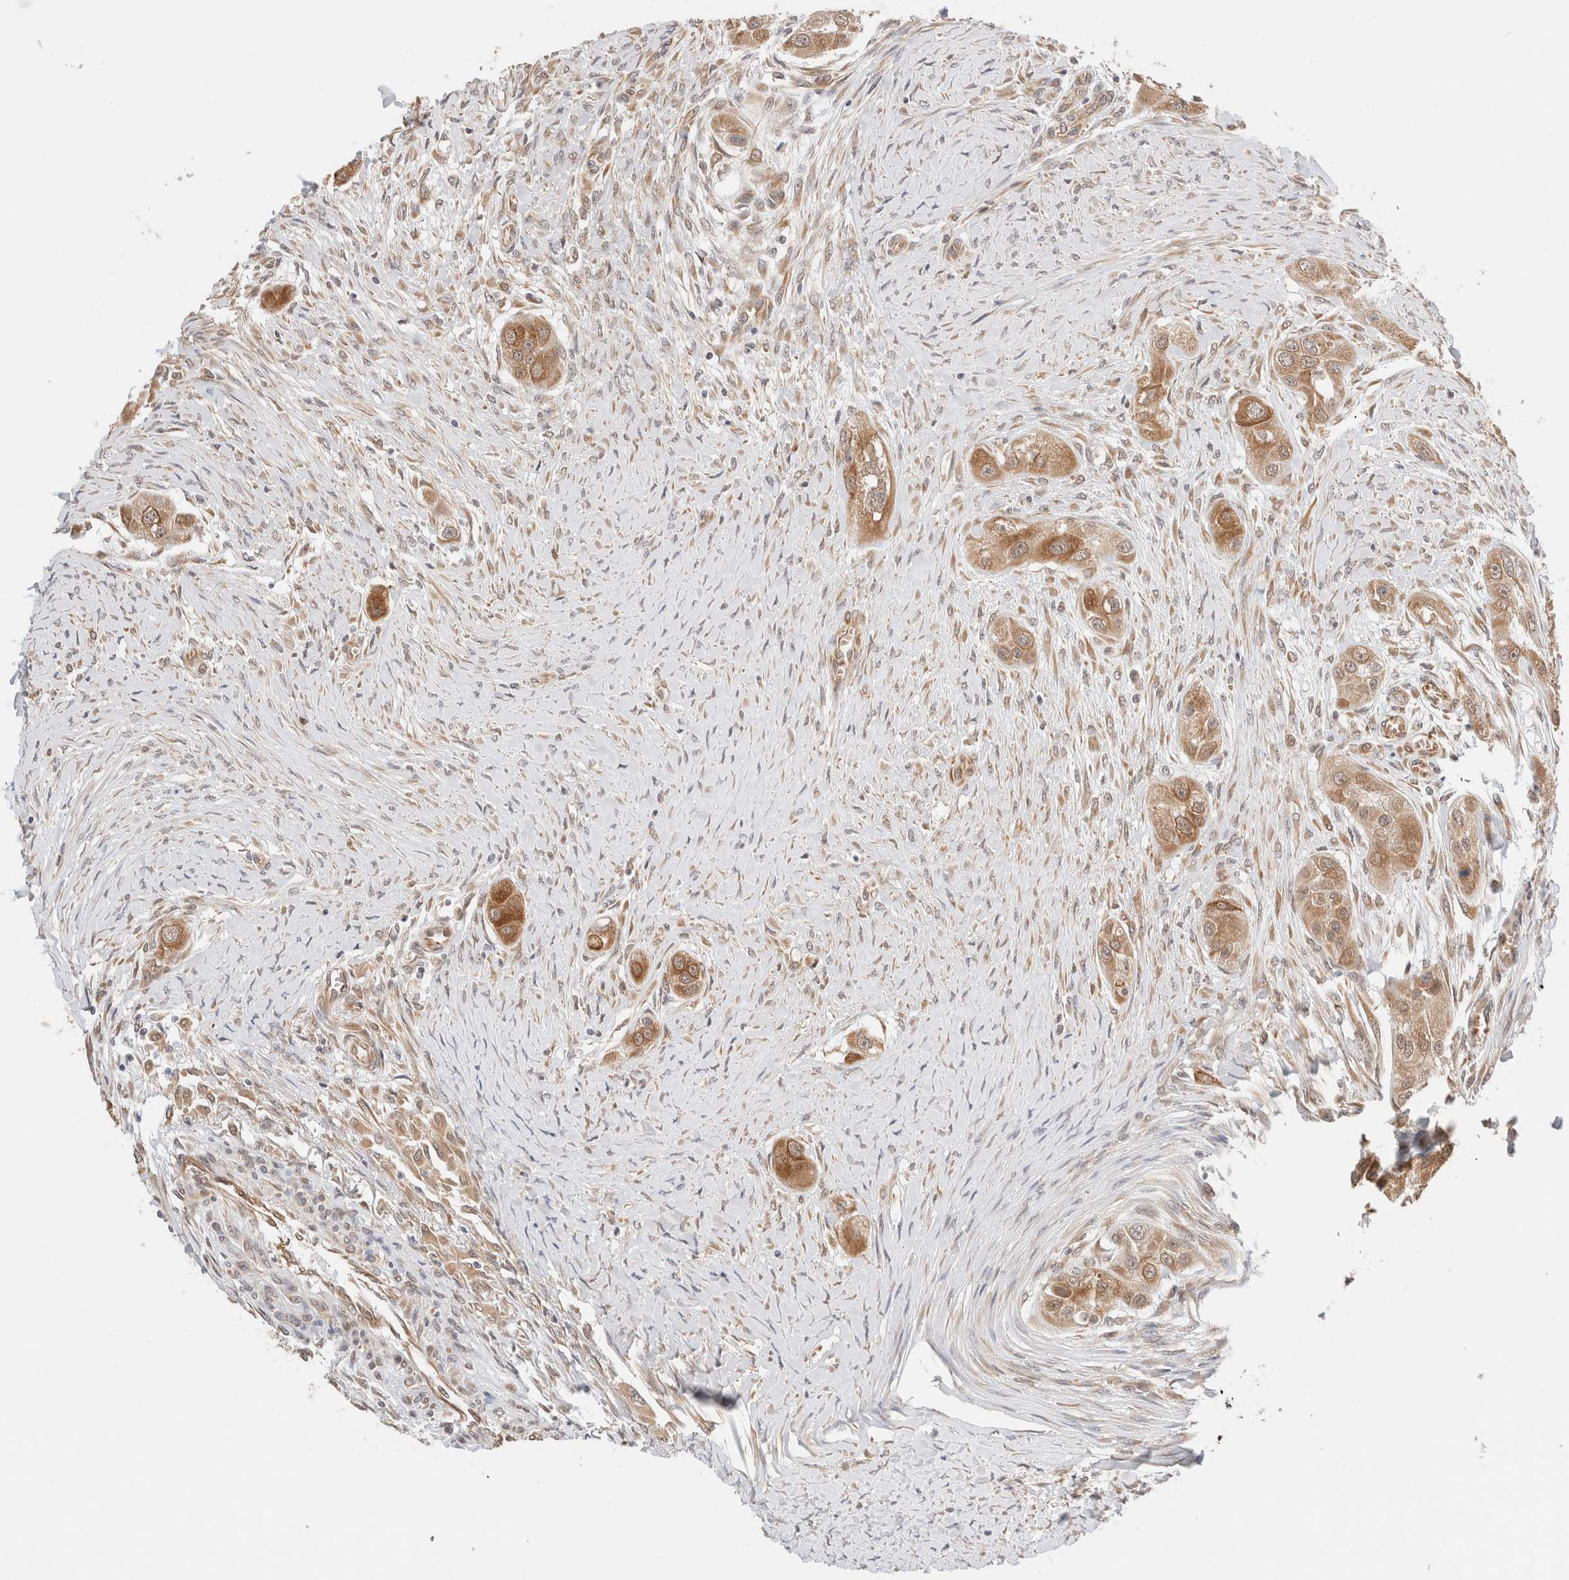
{"staining": {"intensity": "moderate", "quantity": ">75%", "location": "cytoplasmic/membranous"}, "tissue": "head and neck cancer", "cell_type": "Tumor cells", "image_type": "cancer", "snomed": [{"axis": "morphology", "description": "Normal tissue, NOS"}, {"axis": "morphology", "description": "Squamous cell carcinoma, NOS"}, {"axis": "topography", "description": "Skeletal muscle"}, {"axis": "topography", "description": "Head-Neck"}], "caption": "Head and neck squamous cell carcinoma stained with DAB IHC demonstrates medium levels of moderate cytoplasmic/membranous expression in approximately >75% of tumor cells.", "gene": "SYVN1", "patient": {"sex": "male", "age": 51}}